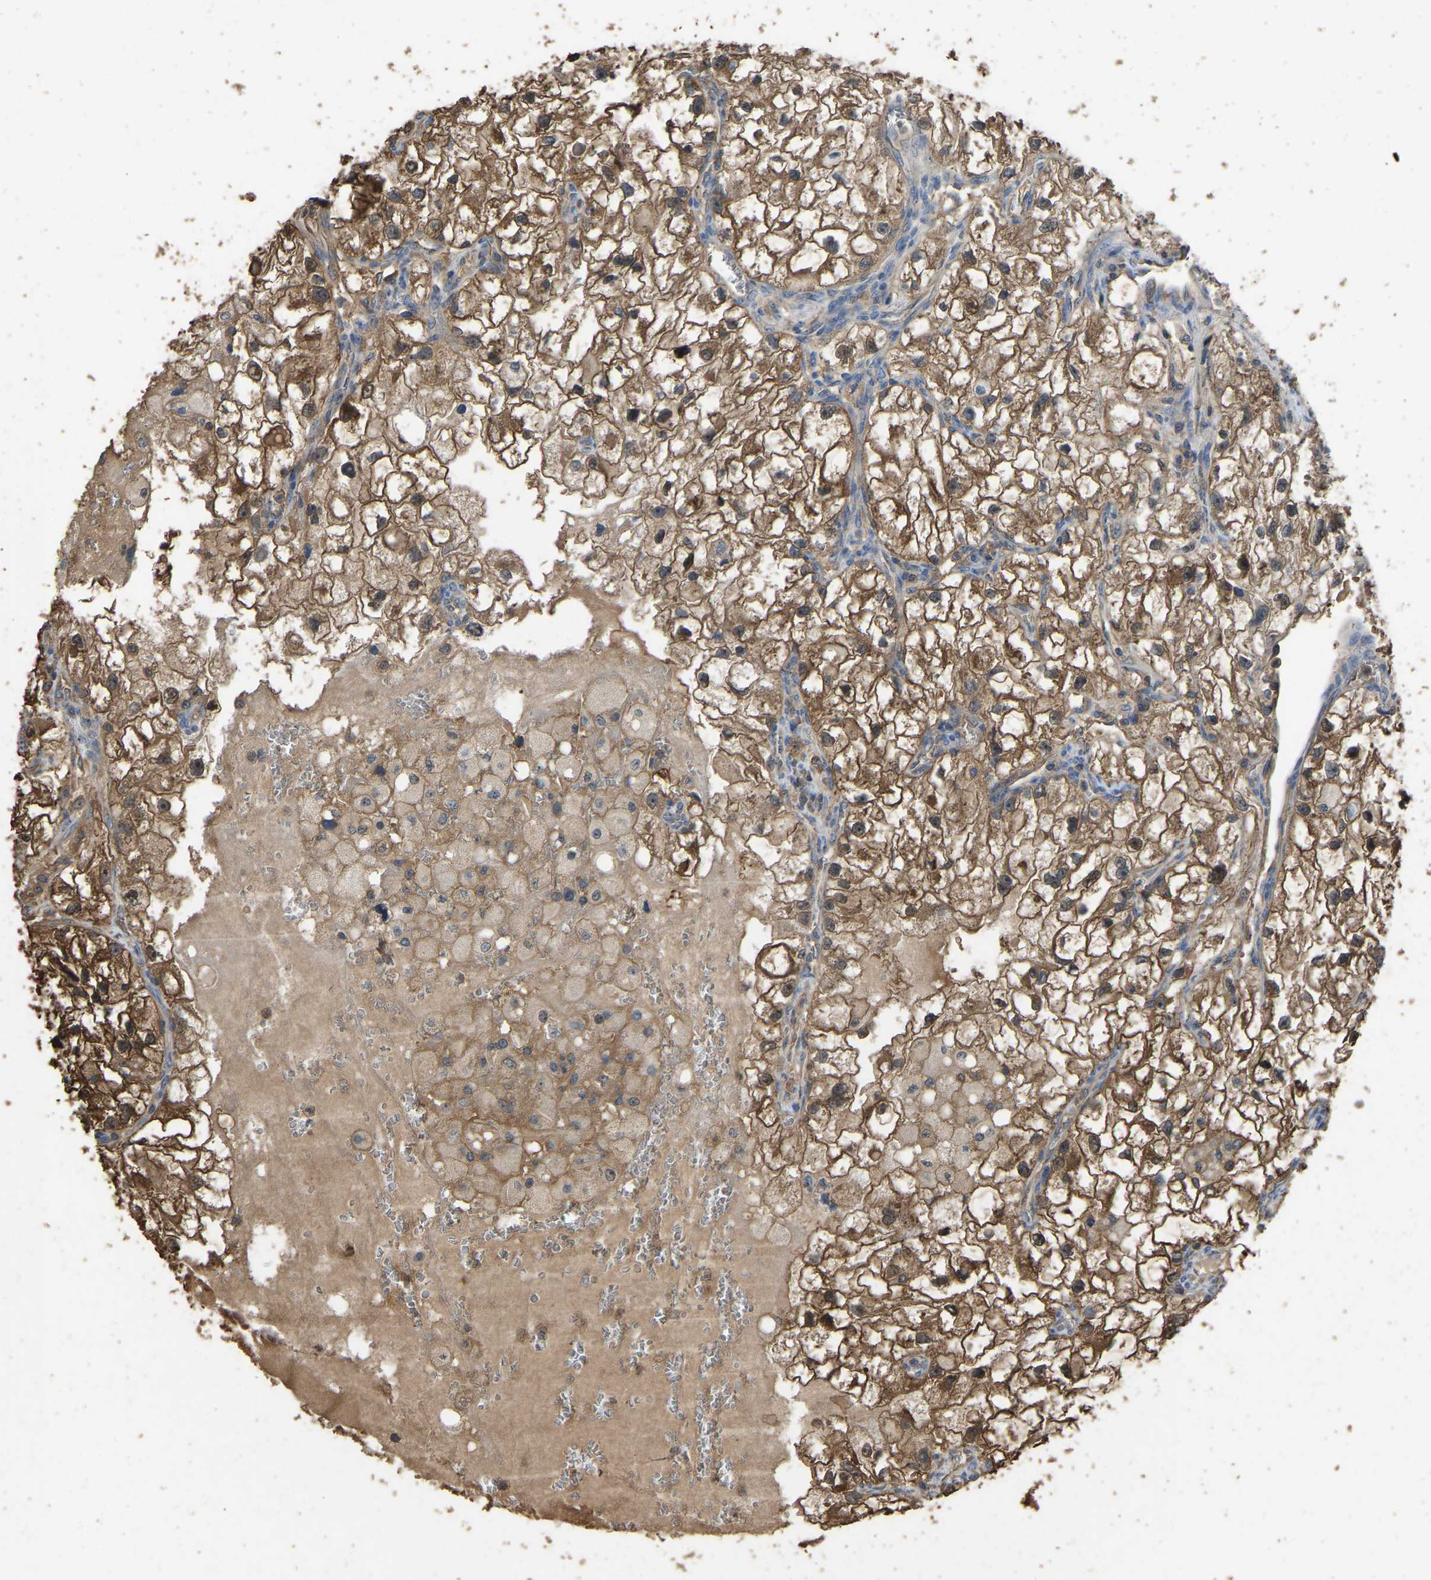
{"staining": {"intensity": "strong", "quantity": ">75%", "location": "cytoplasmic/membranous"}, "tissue": "renal cancer", "cell_type": "Tumor cells", "image_type": "cancer", "snomed": [{"axis": "morphology", "description": "Adenocarcinoma, NOS"}, {"axis": "topography", "description": "Kidney"}], "caption": "Adenocarcinoma (renal) was stained to show a protein in brown. There is high levels of strong cytoplasmic/membranous staining in about >75% of tumor cells.", "gene": "FHIT", "patient": {"sex": "female", "age": 70}}